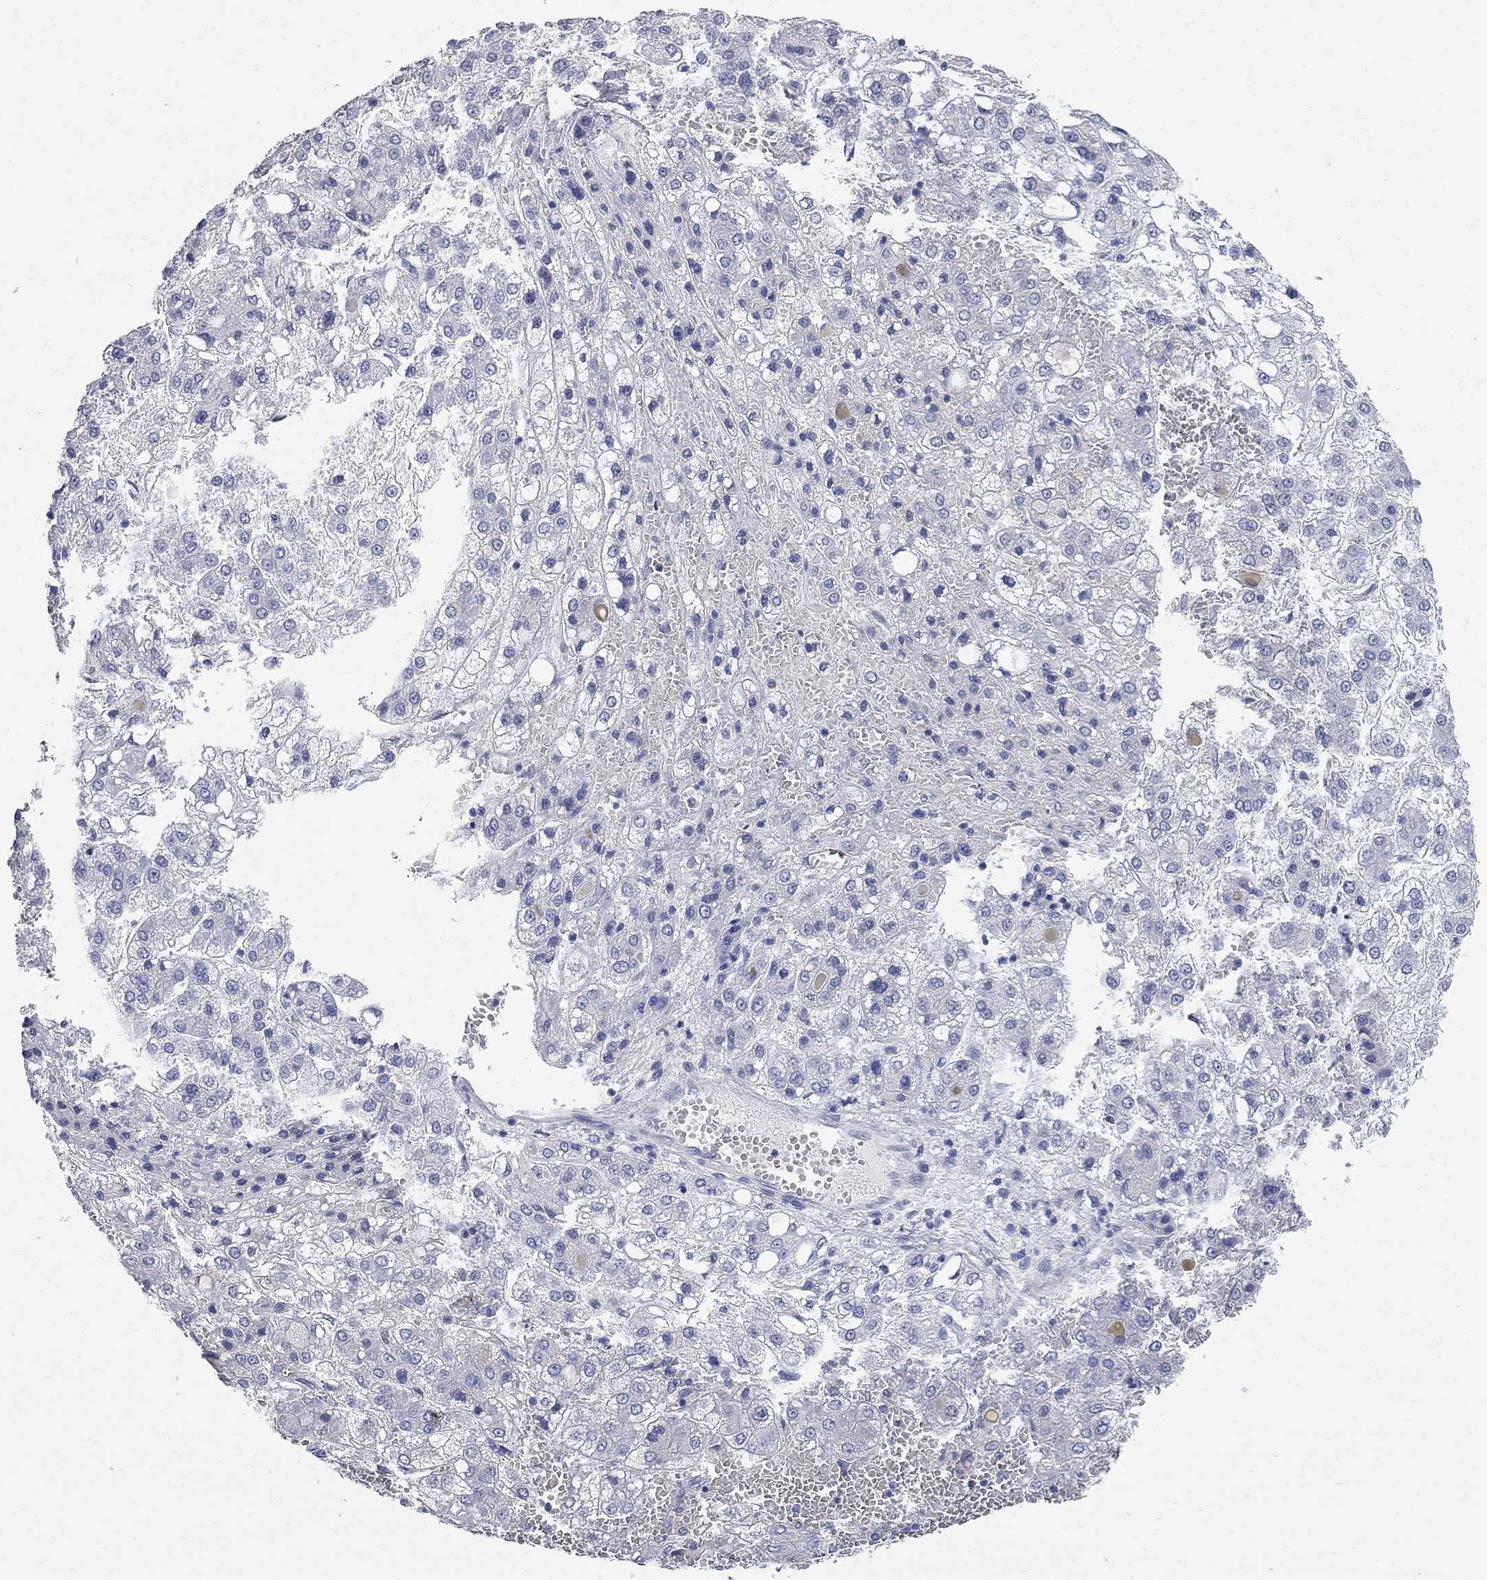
{"staining": {"intensity": "negative", "quantity": "none", "location": "none"}, "tissue": "liver cancer", "cell_type": "Tumor cells", "image_type": "cancer", "snomed": [{"axis": "morphology", "description": "Carcinoma, Hepatocellular, NOS"}, {"axis": "topography", "description": "Liver"}], "caption": "Immunohistochemistry histopathology image of liver cancer (hepatocellular carcinoma) stained for a protein (brown), which displays no staining in tumor cells.", "gene": "BPIFB1", "patient": {"sex": "male", "age": 73}}